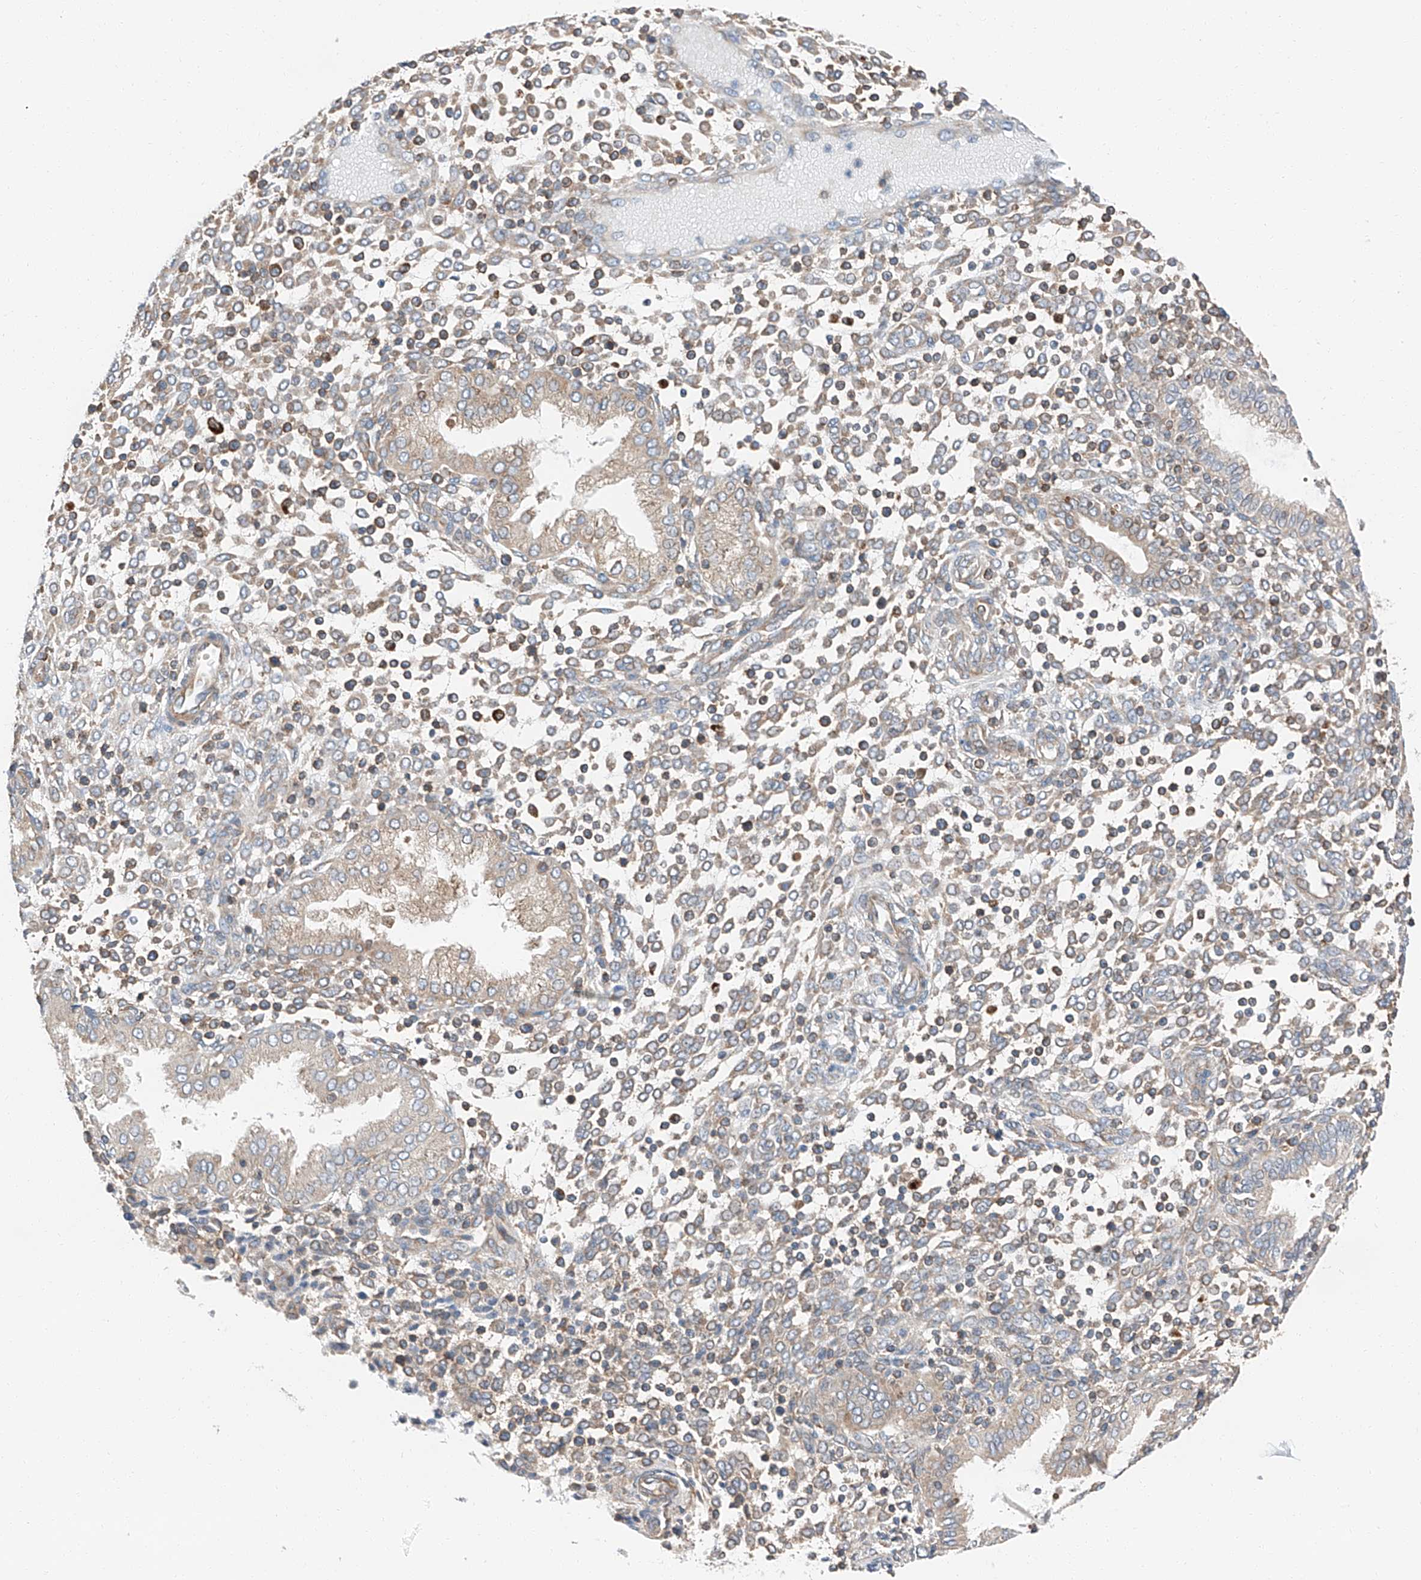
{"staining": {"intensity": "weak", "quantity": ">75%", "location": "cytoplasmic/membranous"}, "tissue": "endometrium", "cell_type": "Cells in endometrial stroma", "image_type": "normal", "snomed": [{"axis": "morphology", "description": "Normal tissue, NOS"}, {"axis": "topography", "description": "Endometrium"}], "caption": "Immunohistochemical staining of unremarkable human endometrium shows low levels of weak cytoplasmic/membranous staining in about >75% of cells in endometrial stroma.", "gene": "ZC3H15", "patient": {"sex": "female", "age": 53}}